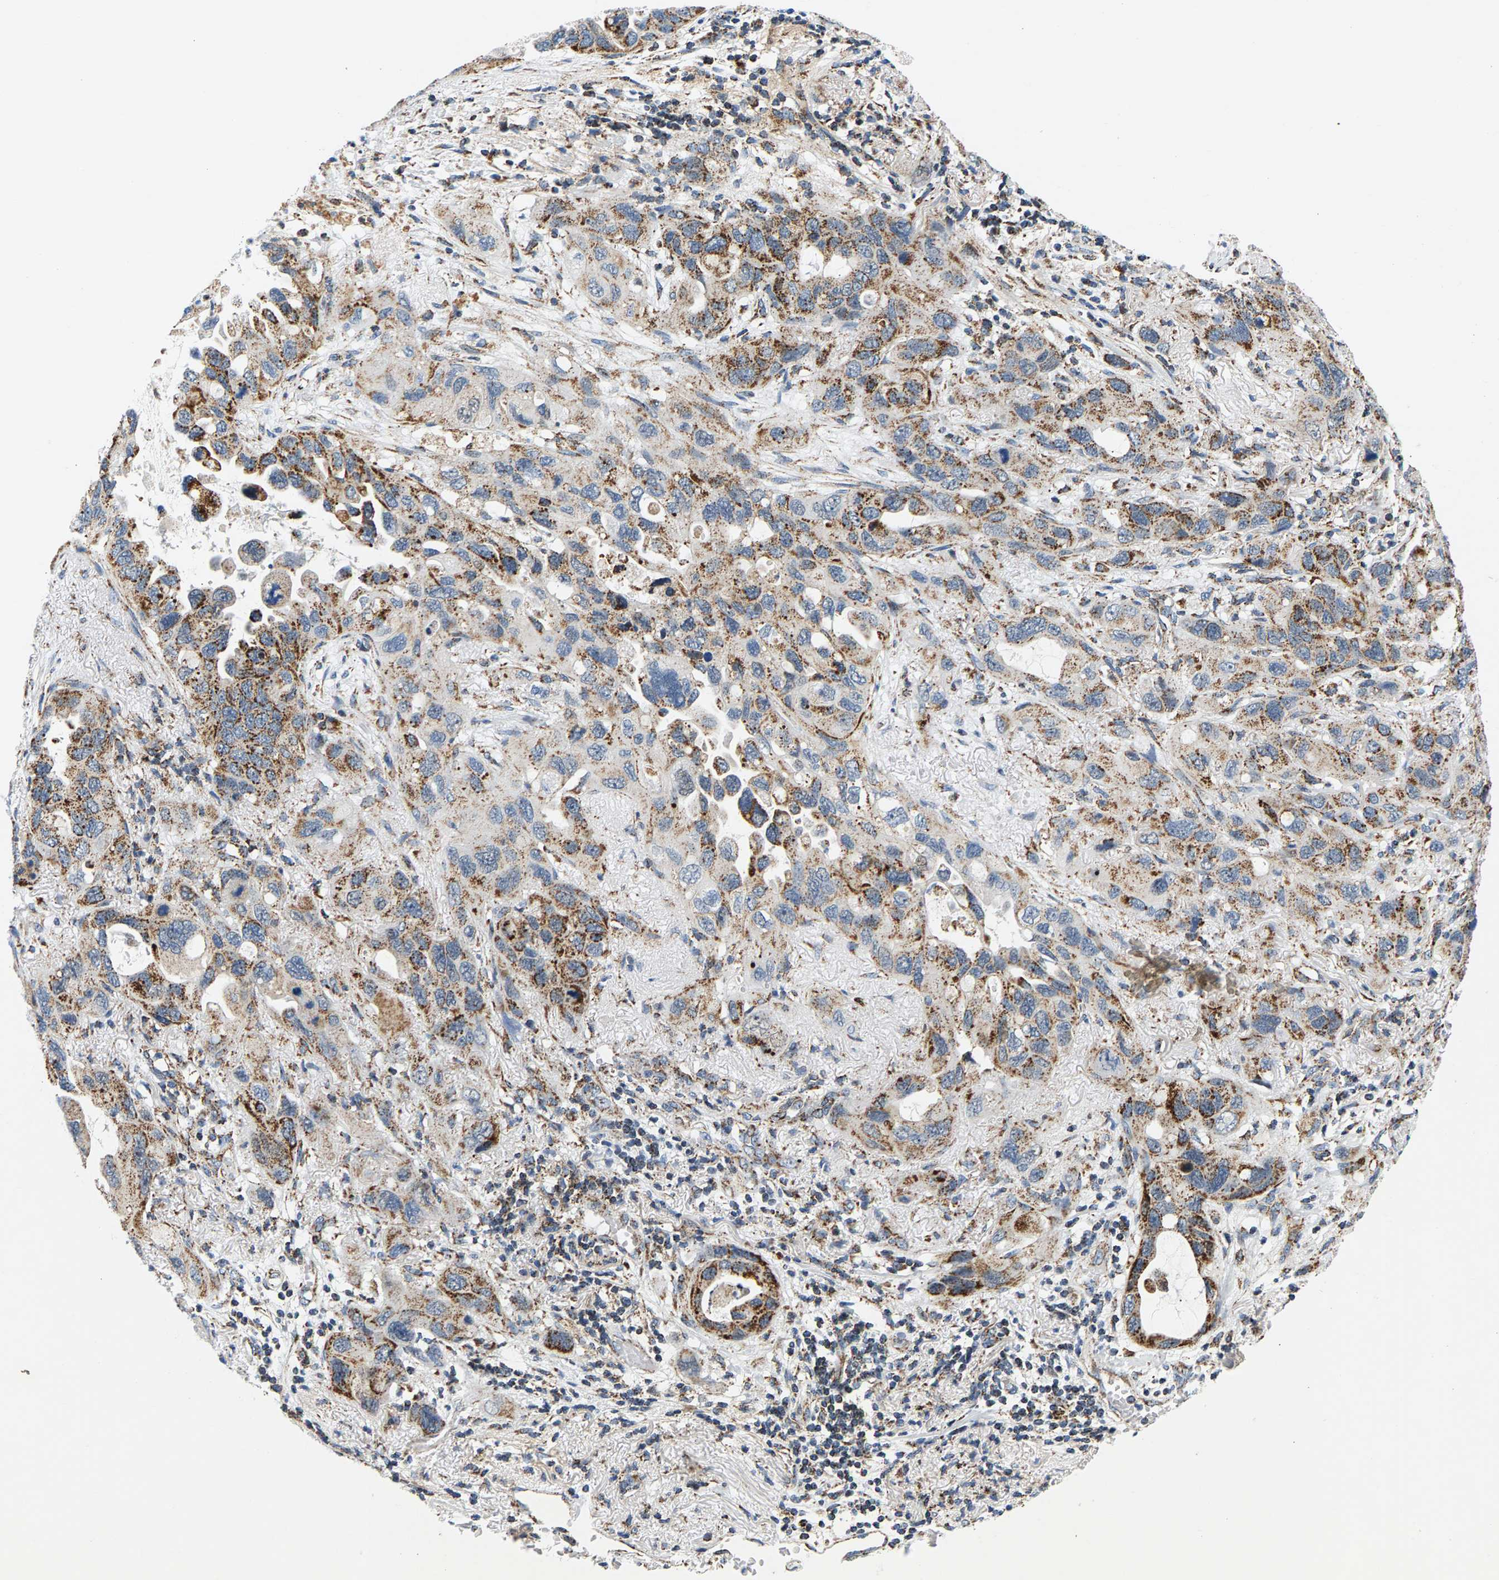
{"staining": {"intensity": "moderate", "quantity": ">75%", "location": "cytoplasmic/membranous"}, "tissue": "lung cancer", "cell_type": "Tumor cells", "image_type": "cancer", "snomed": [{"axis": "morphology", "description": "Squamous cell carcinoma, NOS"}, {"axis": "topography", "description": "Lung"}], "caption": "Immunohistochemical staining of human lung cancer displays moderate cytoplasmic/membranous protein staining in approximately >75% of tumor cells.", "gene": "PDE1A", "patient": {"sex": "female", "age": 73}}